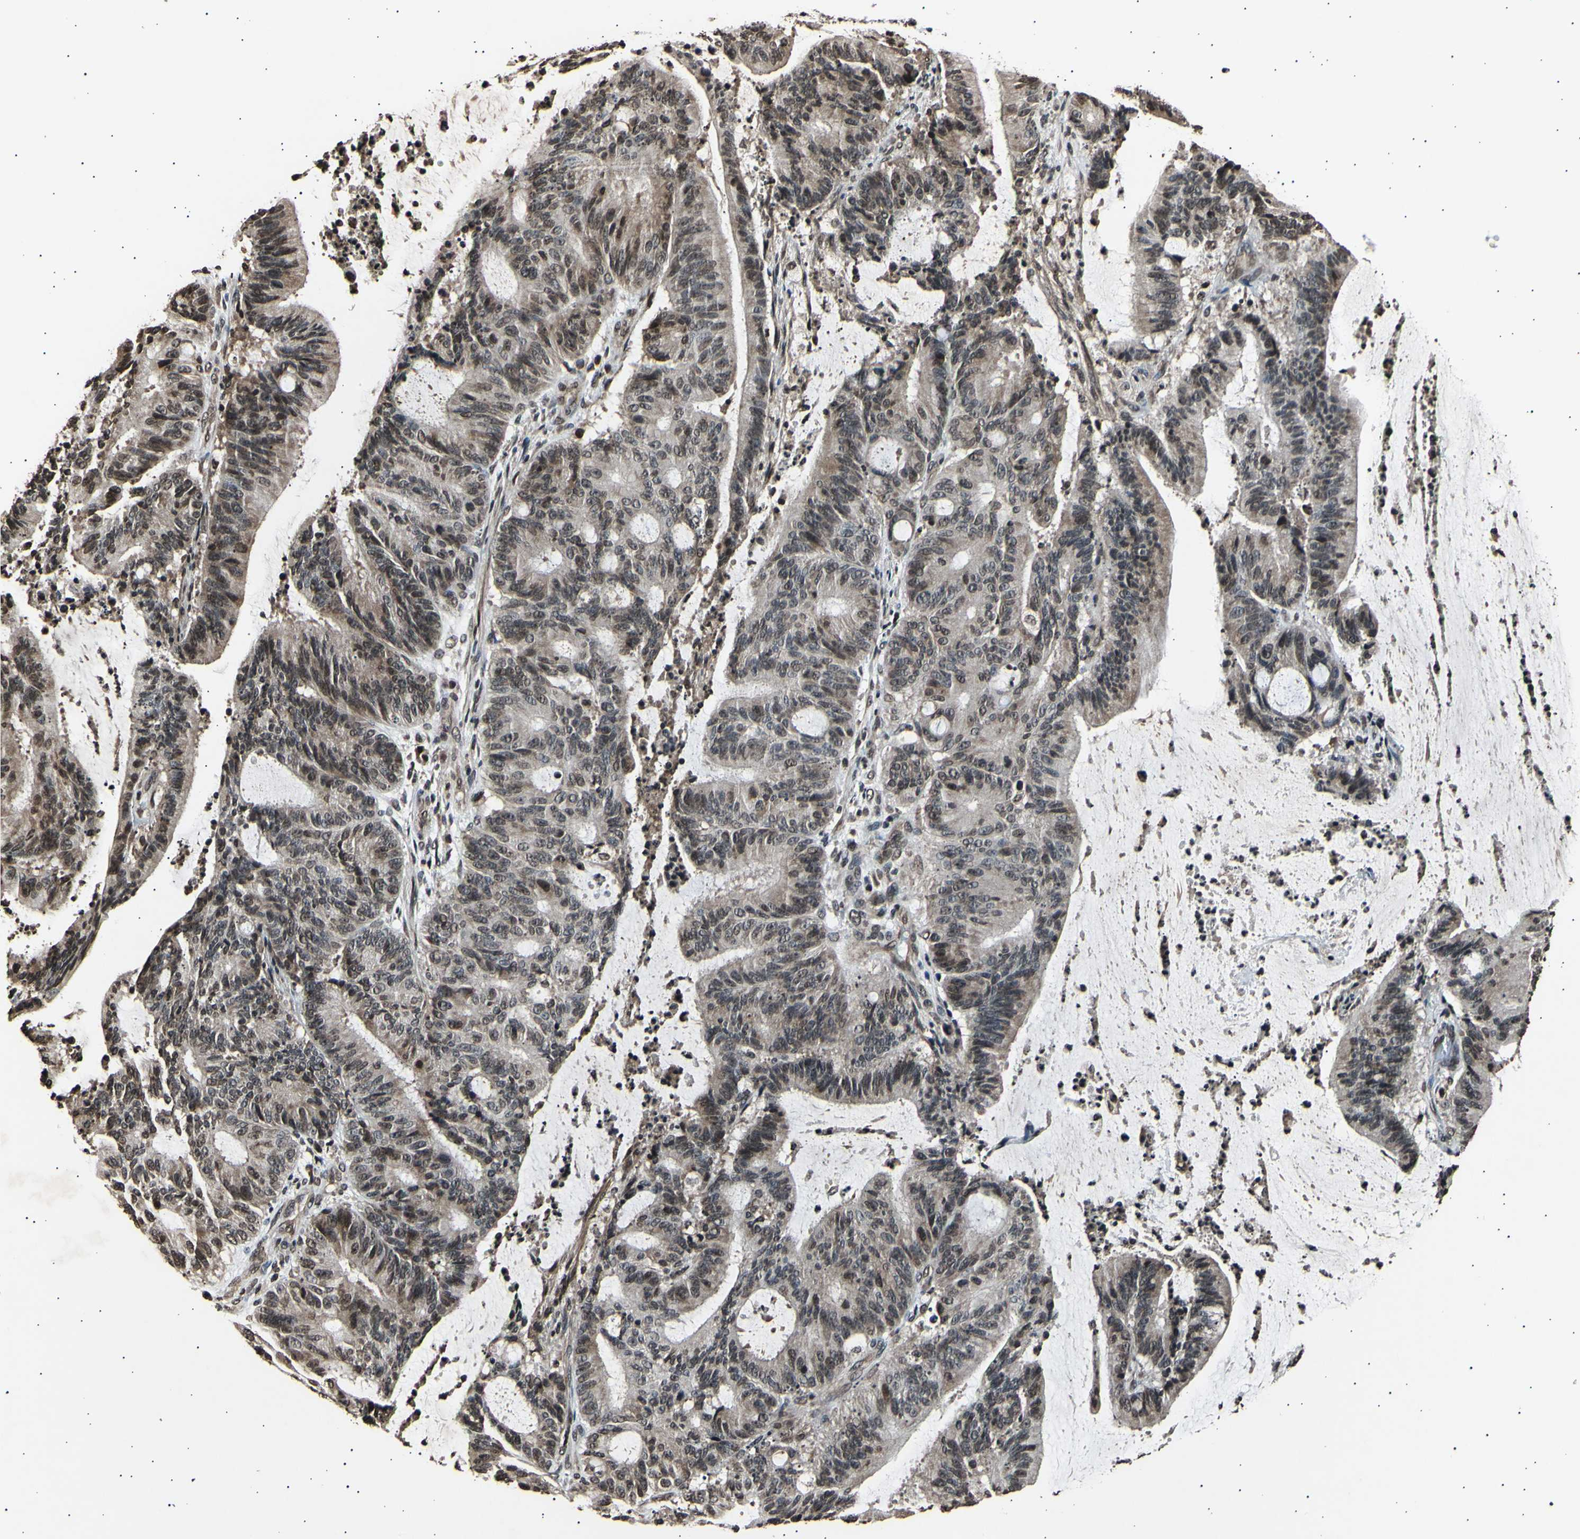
{"staining": {"intensity": "moderate", "quantity": ">75%", "location": "cytoplasmic/membranous,nuclear"}, "tissue": "liver cancer", "cell_type": "Tumor cells", "image_type": "cancer", "snomed": [{"axis": "morphology", "description": "Cholangiocarcinoma"}, {"axis": "topography", "description": "Liver"}], "caption": "The photomicrograph shows staining of liver cancer, revealing moderate cytoplasmic/membranous and nuclear protein expression (brown color) within tumor cells. The protein of interest is shown in brown color, while the nuclei are stained blue.", "gene": "ANAPC7", "patient": {"sex": "female", "age": 73}}